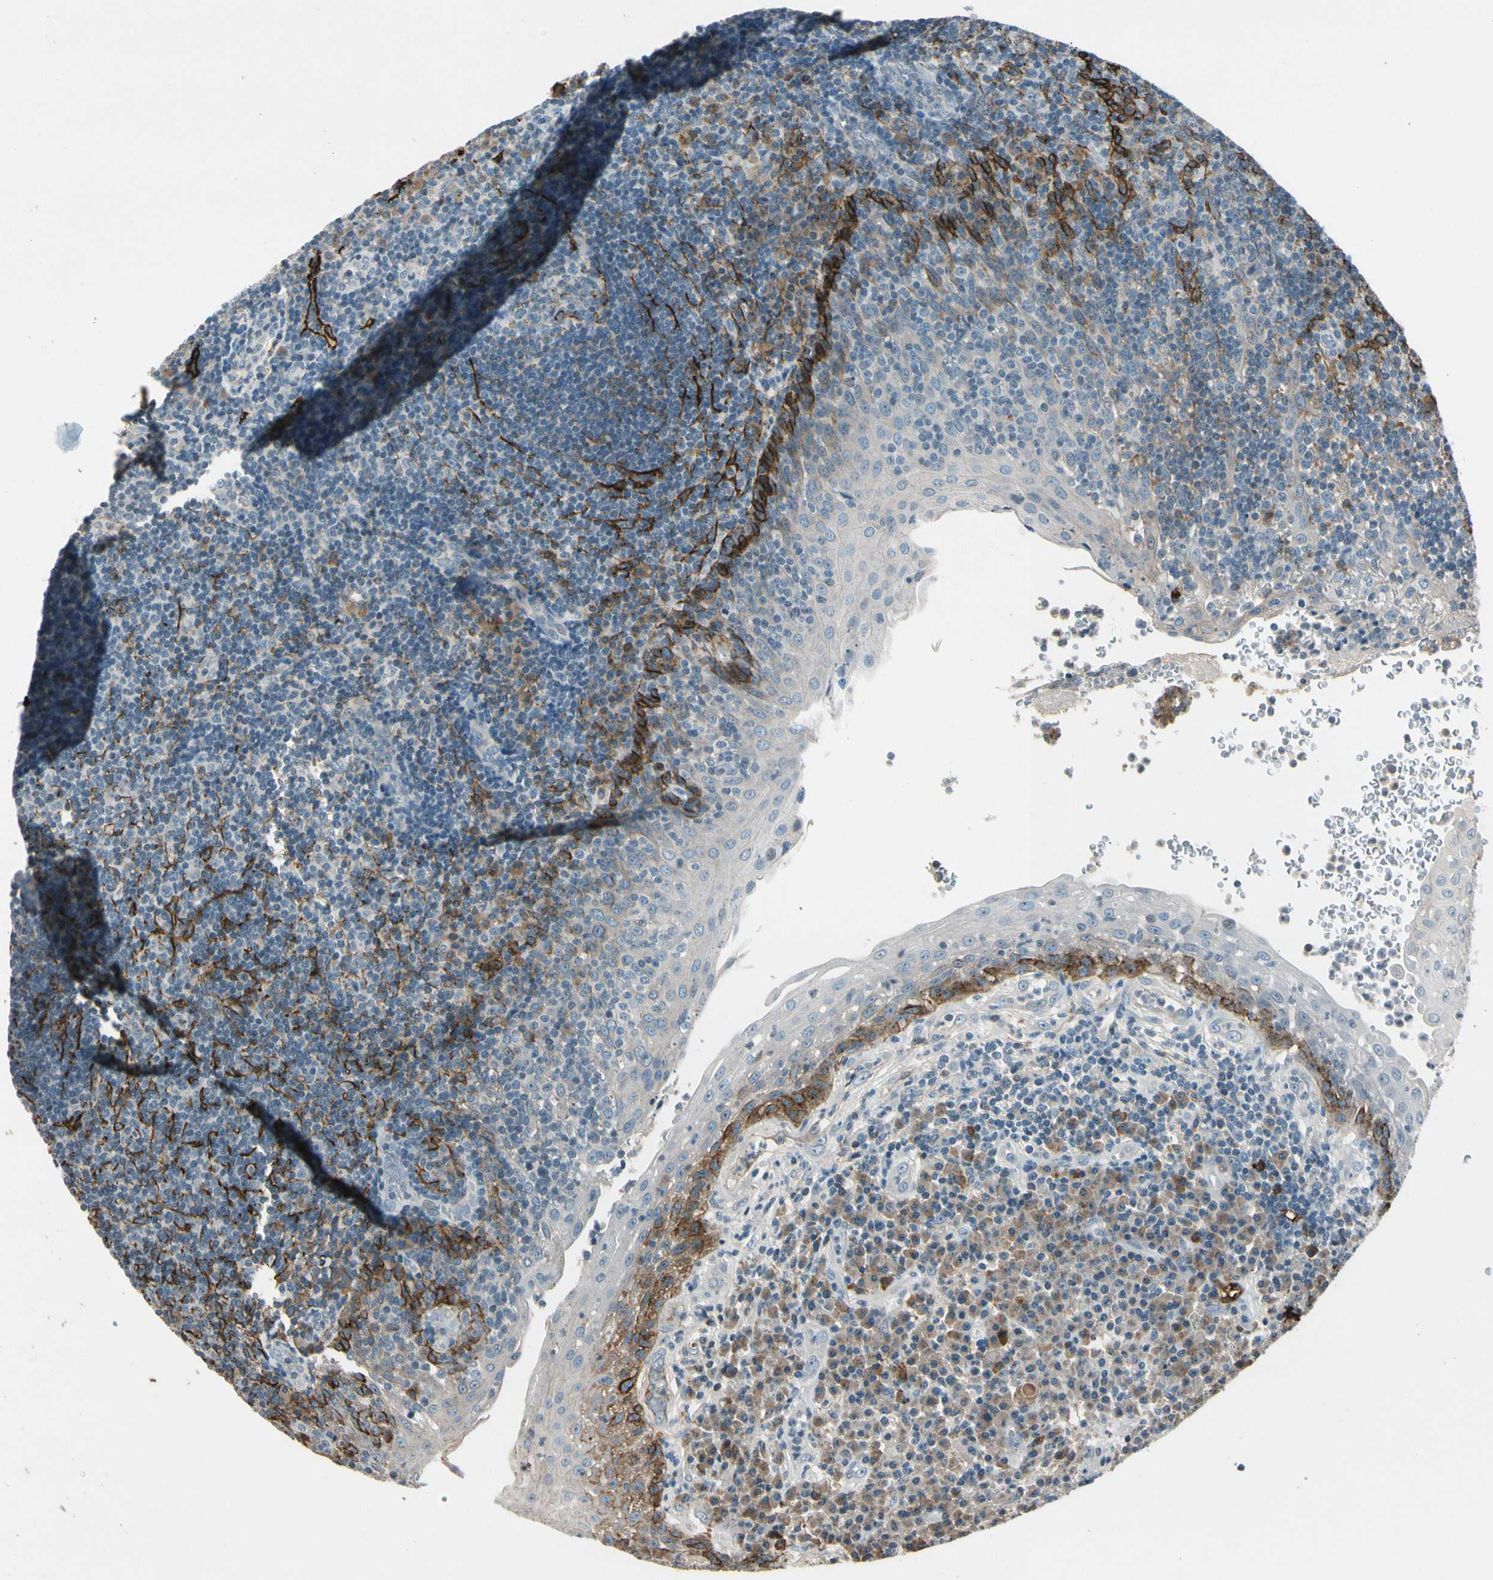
{"staining": {"intensity": "negative", "quantity": "none", "location": "none"}, "tissue": "tonsil", "cell_type": "Germinal center cells", "image_type": "normal", "snomed": [{"axis": "morphology", "description": "Normal tissue, NOS"}, {"axis": "topography", "description": "Tonsil"}], "caption": "The IHC histopathology image has no significant positivity in germinal center cells of tonsil. (DAB immunohistochemistry visualized using brightfield microscopy, high magnification).", "gene": "PDPN", "patient": {"sex": "female", "age": 40}}